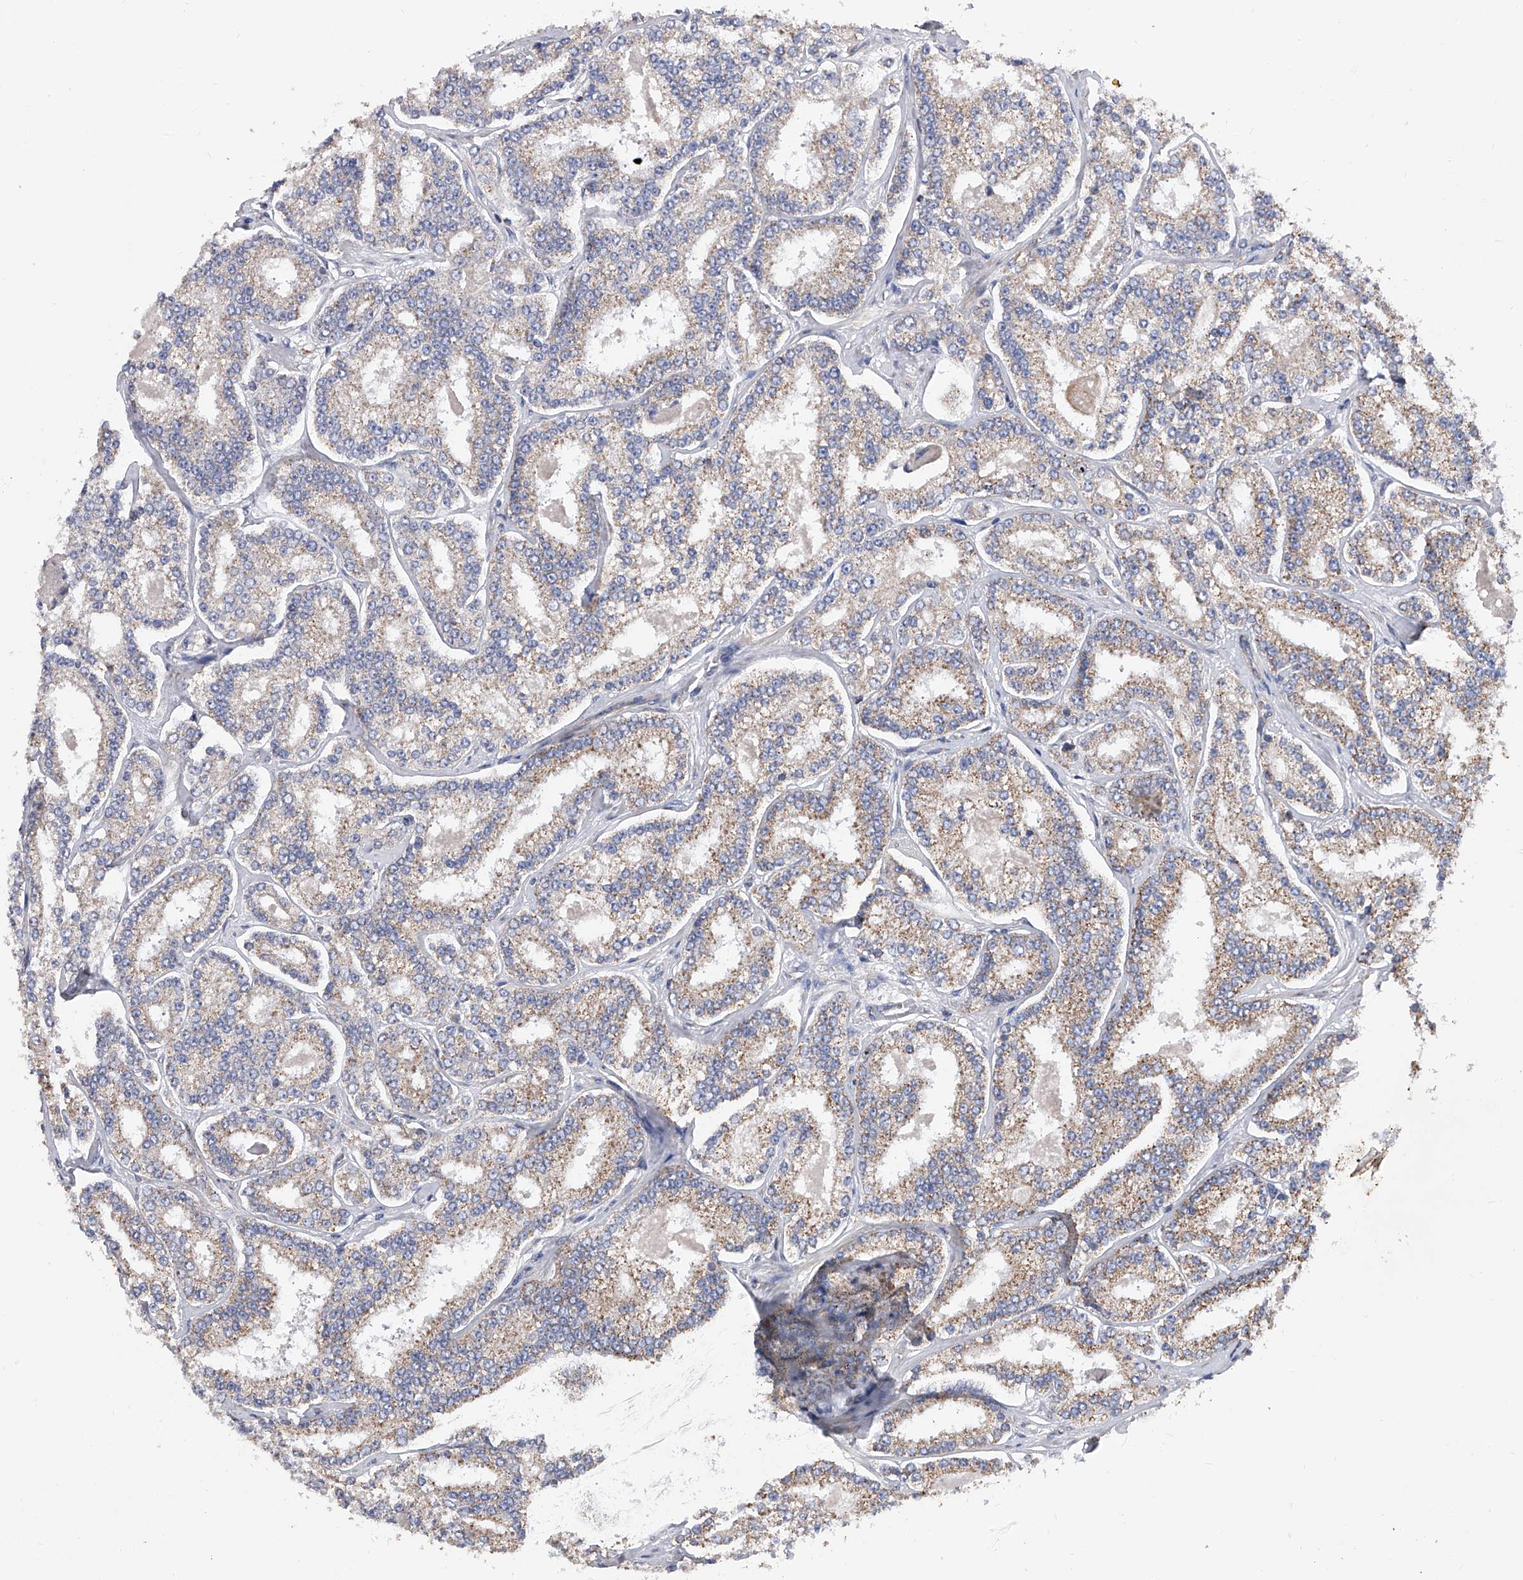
{"staining": {"intensity": "weak", "quantity": ">75%", "location": "cytoplasmic/membranous"}, "tissue": "prostate cancer", "cell_type": "Tumor cells", "image_type": "cancer", "snomed": [{"axis": "morphology", "description": "Normal tissue, NOS"}, {"axis": "morphology", "description": "Adenocarcinoma, High grade"}, {"axis": "topography", "description": "Prostate"}], "caption": "An image of human prostate cancer stained for a protein reveals weak cytoplasmic/membranous brown staining in tumor cells.", "gene": "PDSS2", "patient": {"sex": "male", "age": 83}}